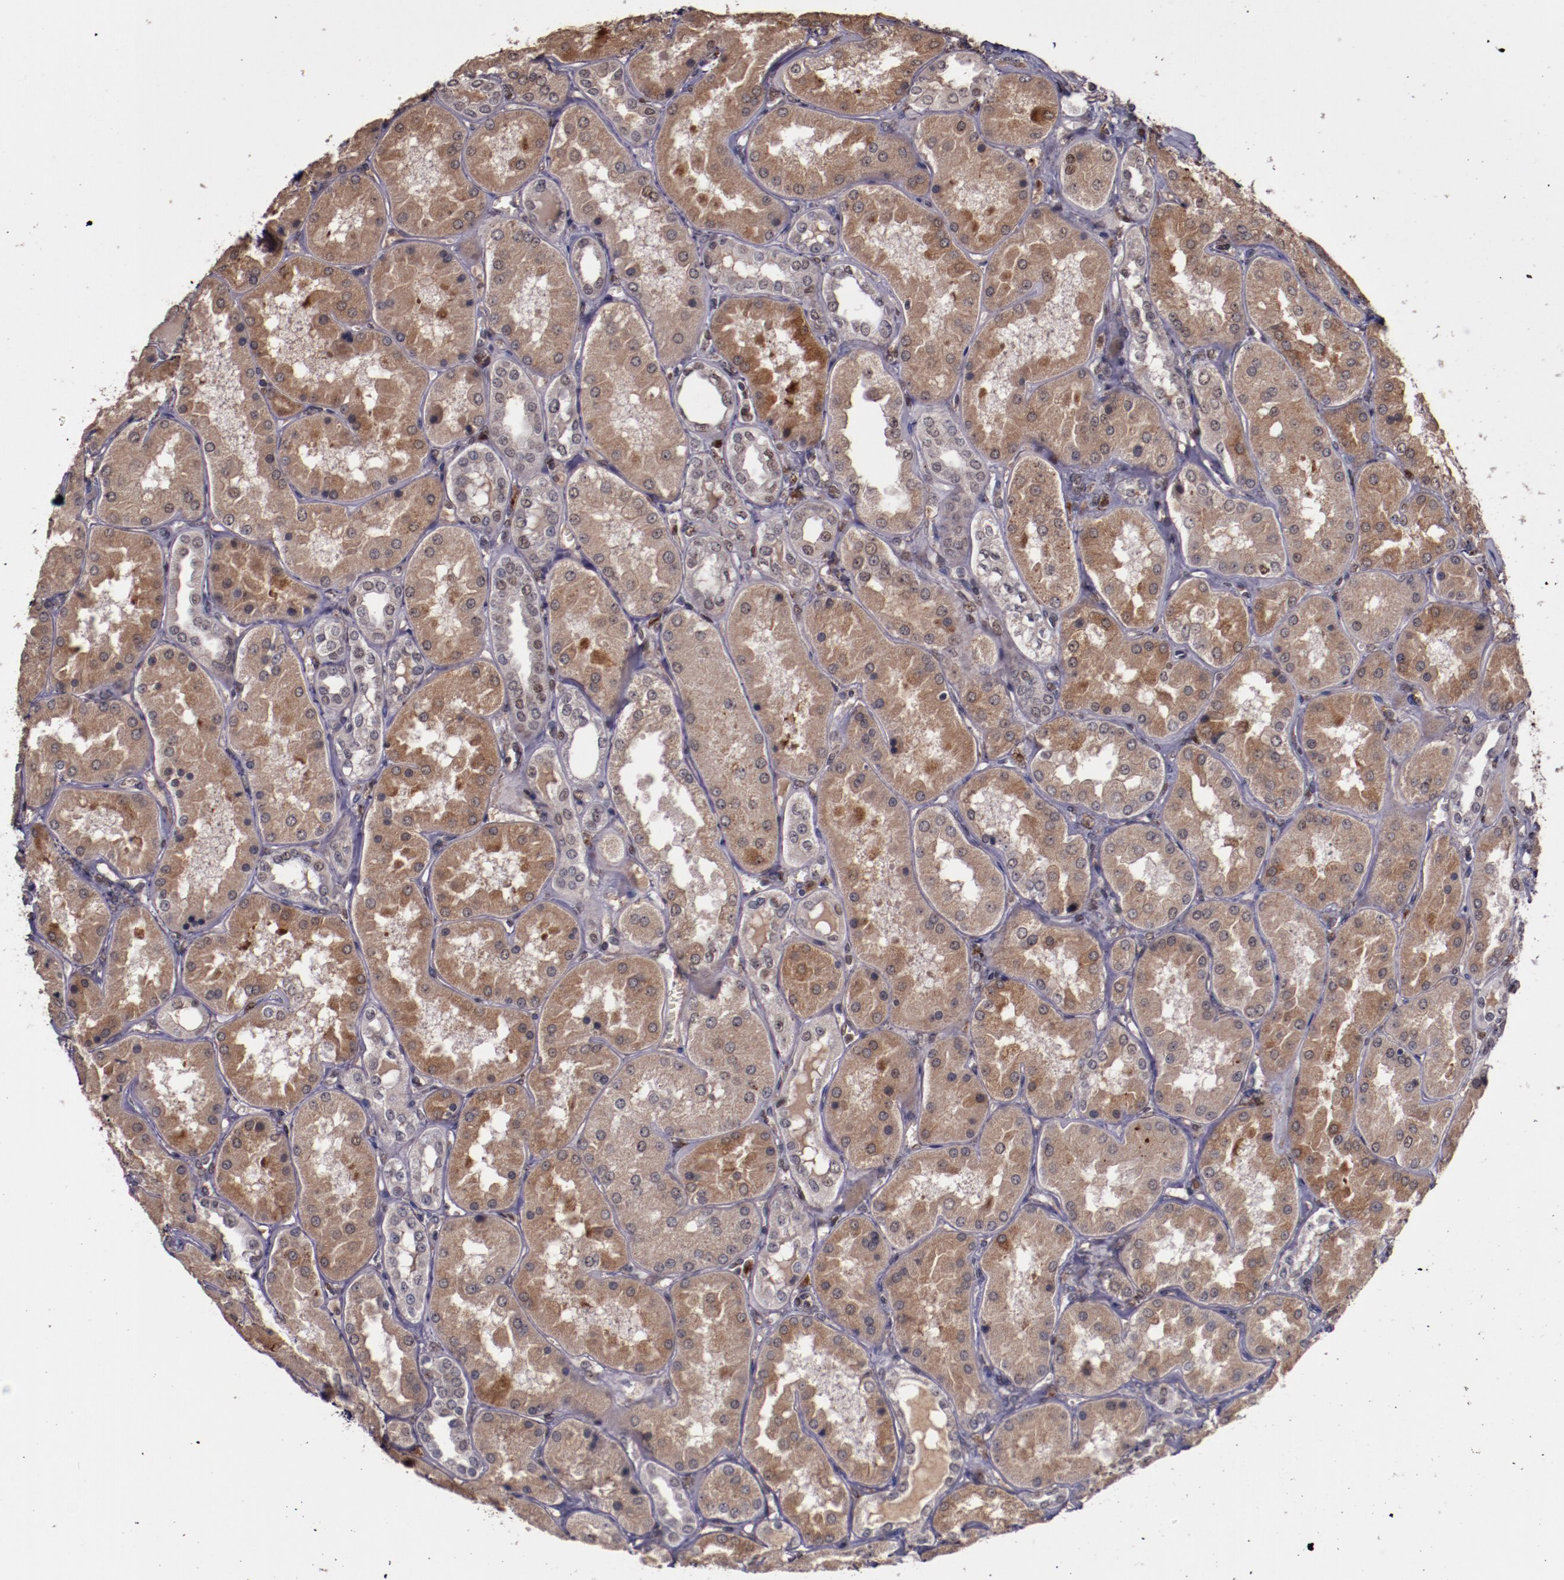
{"staining": {"intensity": "negative", "quantity": "none", "location": "none"}, "tissue": "kidney", "cell_type": "Cells in glomeruli", "image_type": "normal", "snomed": [{"axis": "morphology", "description": "Normal tissue, NOS"}, {"axis": "topography", "description": "Kidney"}], "caption": "This is a photomicrograph of IHC staining of unremarkable kidney, which shows no expression in cells in glomeruli.", "gene": "CHEK2", "patient": {"sex": "female", "age": 56}}